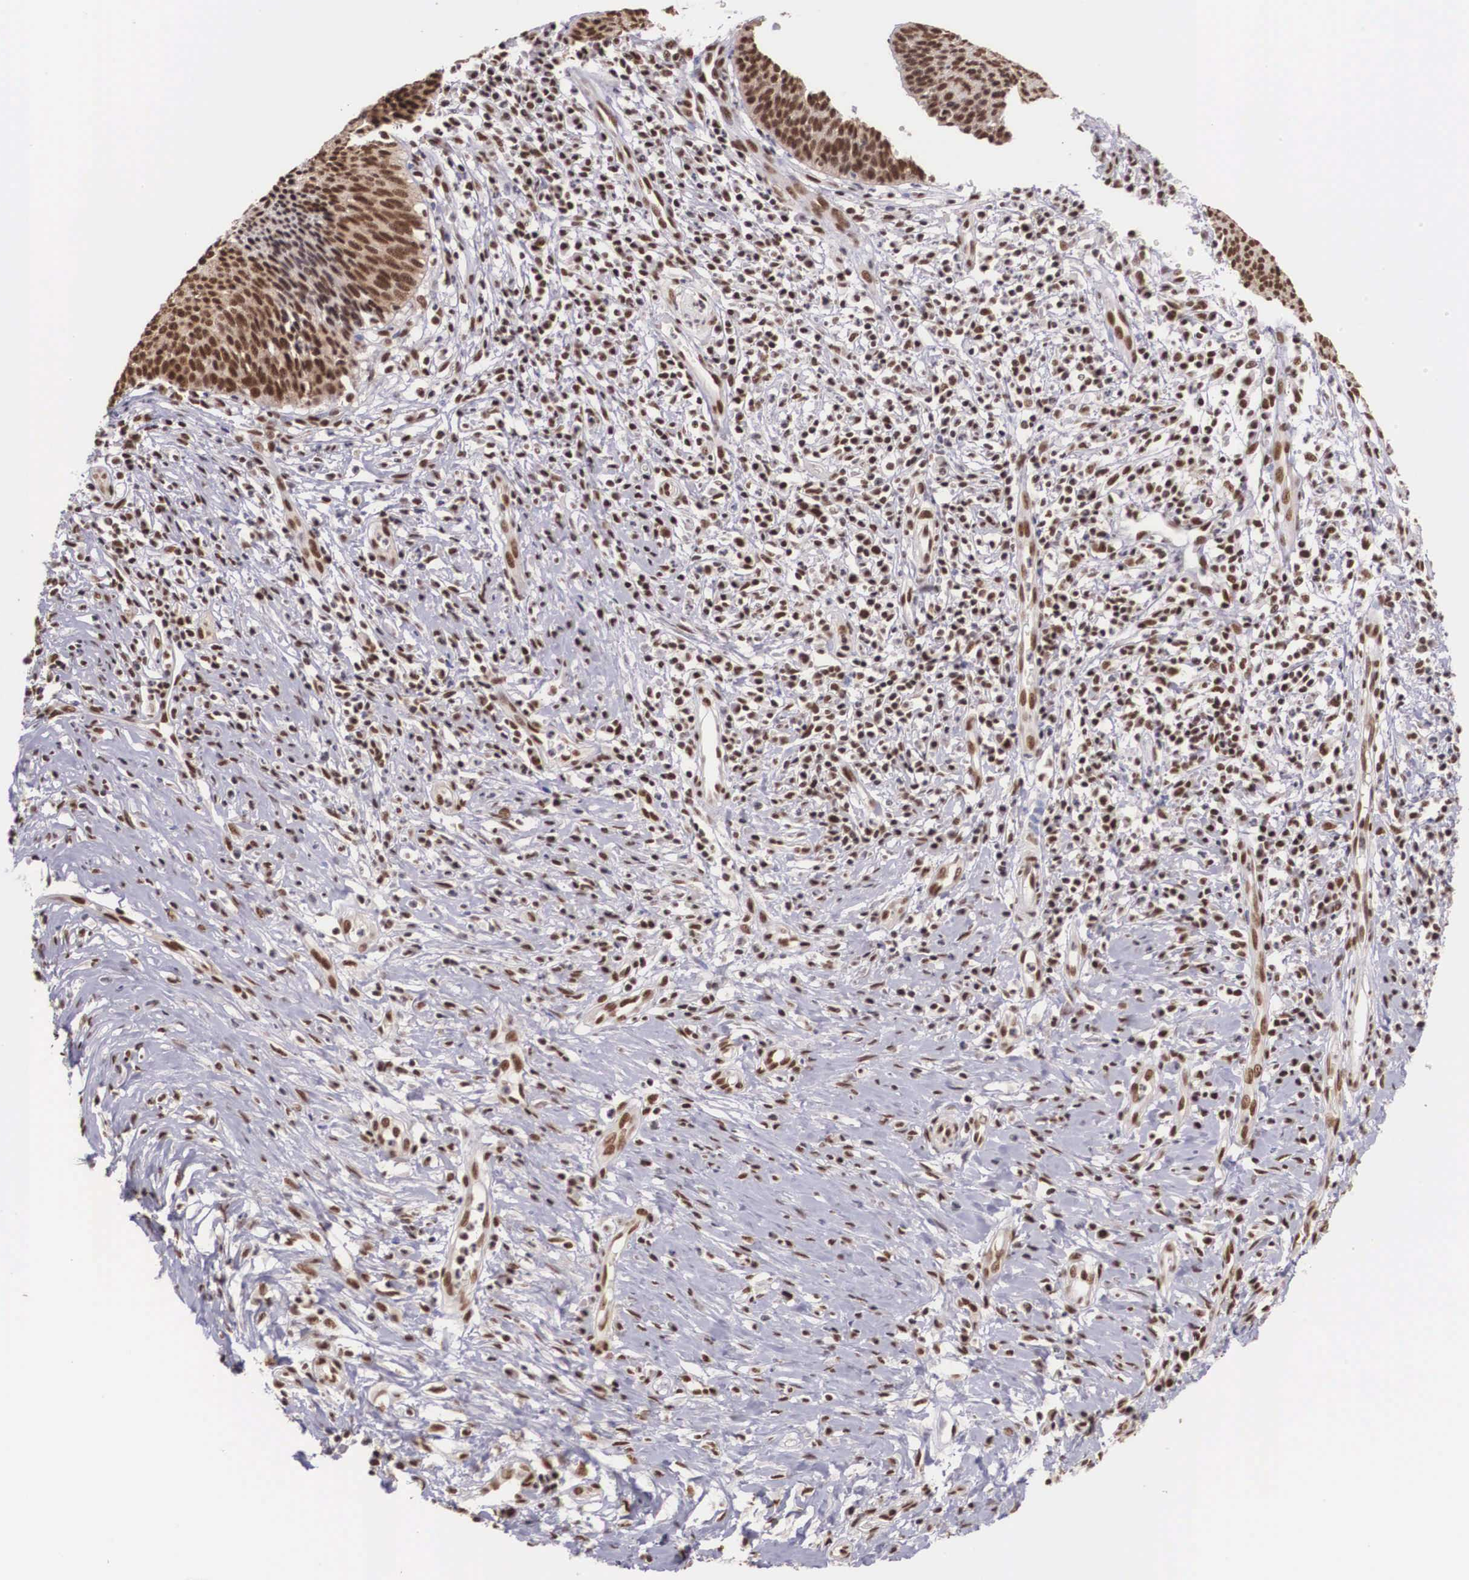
{"staining": {"intensity": "strong", "quantity": ">75%", "location": "cytoplasmic/membranous,nuclear"}, "tissue": "cervical cancer", "cell_type": "Tumor cells", "image_type": "cancer", "snomed": [{"axis": "morphology", "description": "Squamous cell carcinoma, NOS"}, {"axis": "topography", "description": "Cervix"}], "caption": "Immunohistochemistry (IHC) histopathology image of neoplastic tissue: human squamous cell carcinoma (cervical) stained using immunohistochemistry (IHC) exhibits high levels of strong protein expression localized specifically in the cytoplasmic/membranous and nuclear of tumor cells, appearing as a cytoplasmic/membranous and nuclear brown color.", "gene": "POLR2F", "patient": {"sex": "female", "age": 41}}